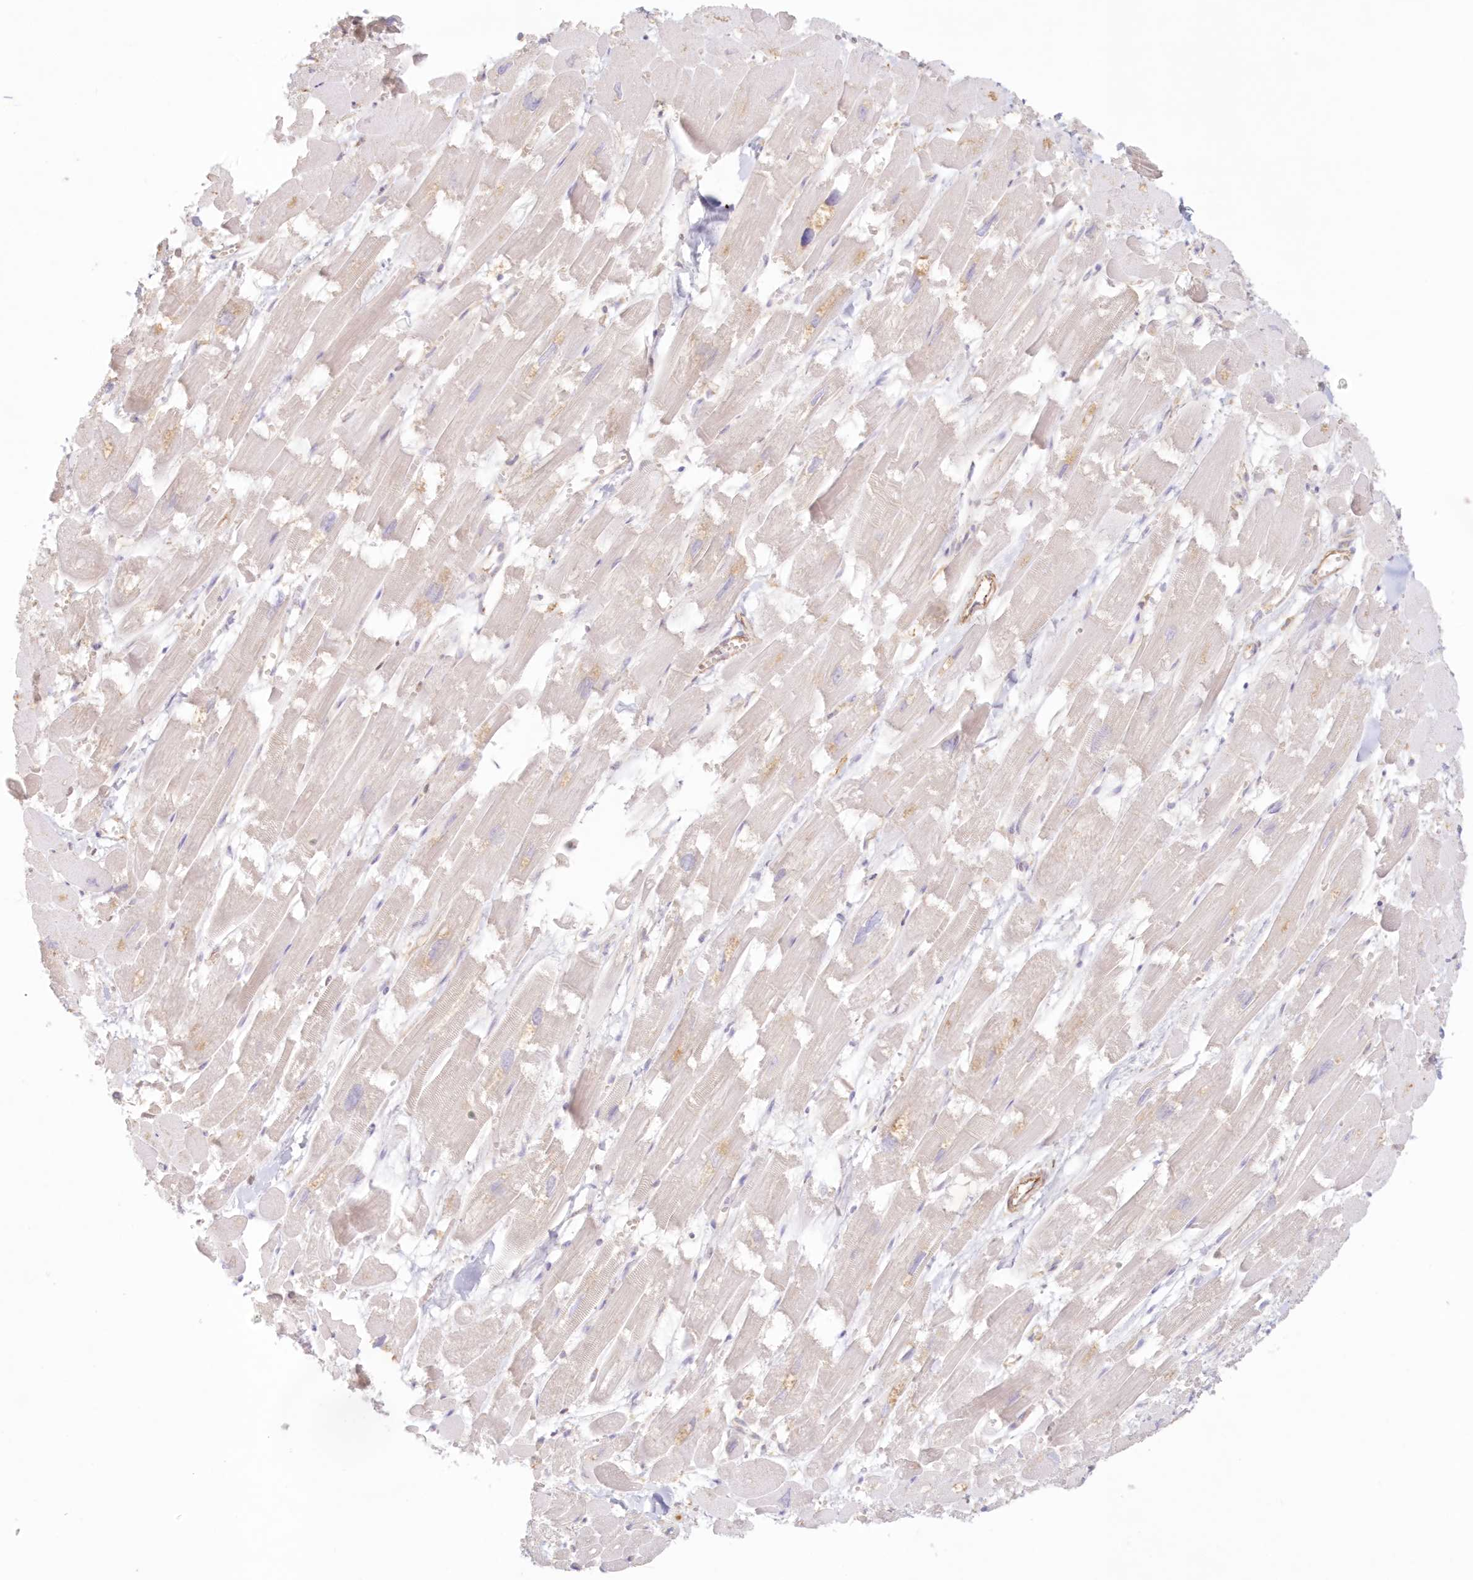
{"staining": {"intensity": "negative", "quantity": "none", "location": "none"}, "tissue": "heart muscle", "cell_type": "Cardiomyocytes", "image_type": "normal", "snomed": [{"axis": "morphology", "description": "Normal tissue, NOS"}, {"axis": "topography", "description": "Heart"}], "caption": "Immunohistochemical staining of unremarkable human heart muscle displays no significant positivity in cardiomyocytes. (DAB (3,3'-diaminobenzidine) immunohistochemistry (IHC) visualized using brightfield microscopy, high magnification).", "gene": "DMRTB1", "patient": {"sex": "male", "age": 54}}